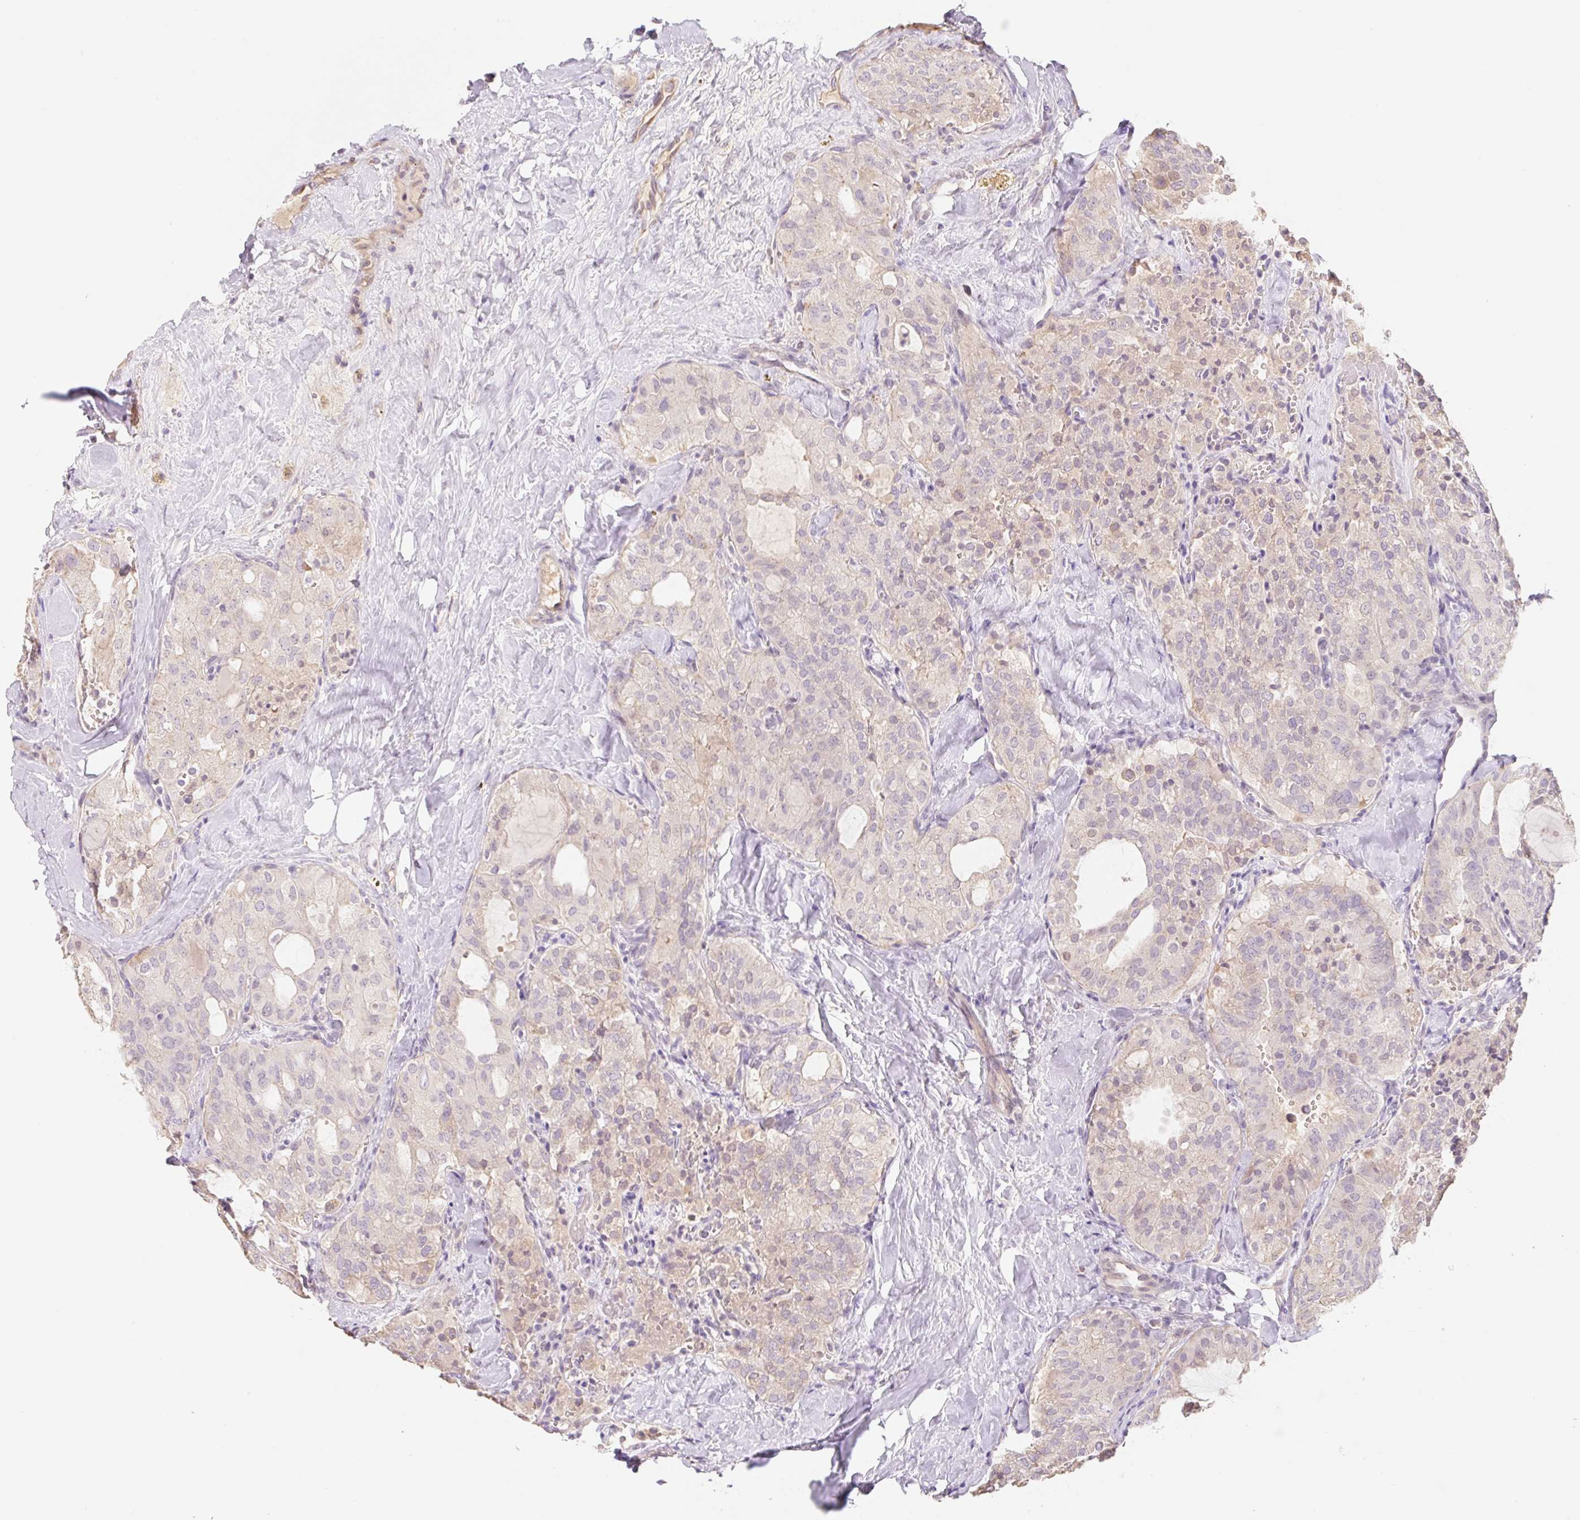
{"staining": {"intensity": "weak", "quantity": "<25%", "location": "nuclear"}, "tissue": "thyroid cancer", "cell_type": "Tumor cells", "image_type": "cancer", "snomed": [{"axis": "morphology", "description": "Follicular adenoma carcinoma, NOS"}, {"axis": "topography", "description": "Thyroid gland"}], "caption": "Photomicrograph shows no protein staining in tumor cells of thyroid follicular adenoma carcinoma tissue. Nuclei are stained in blue.", "gene": "MIA2", "patient": {"sex": "male", "age": 75}}